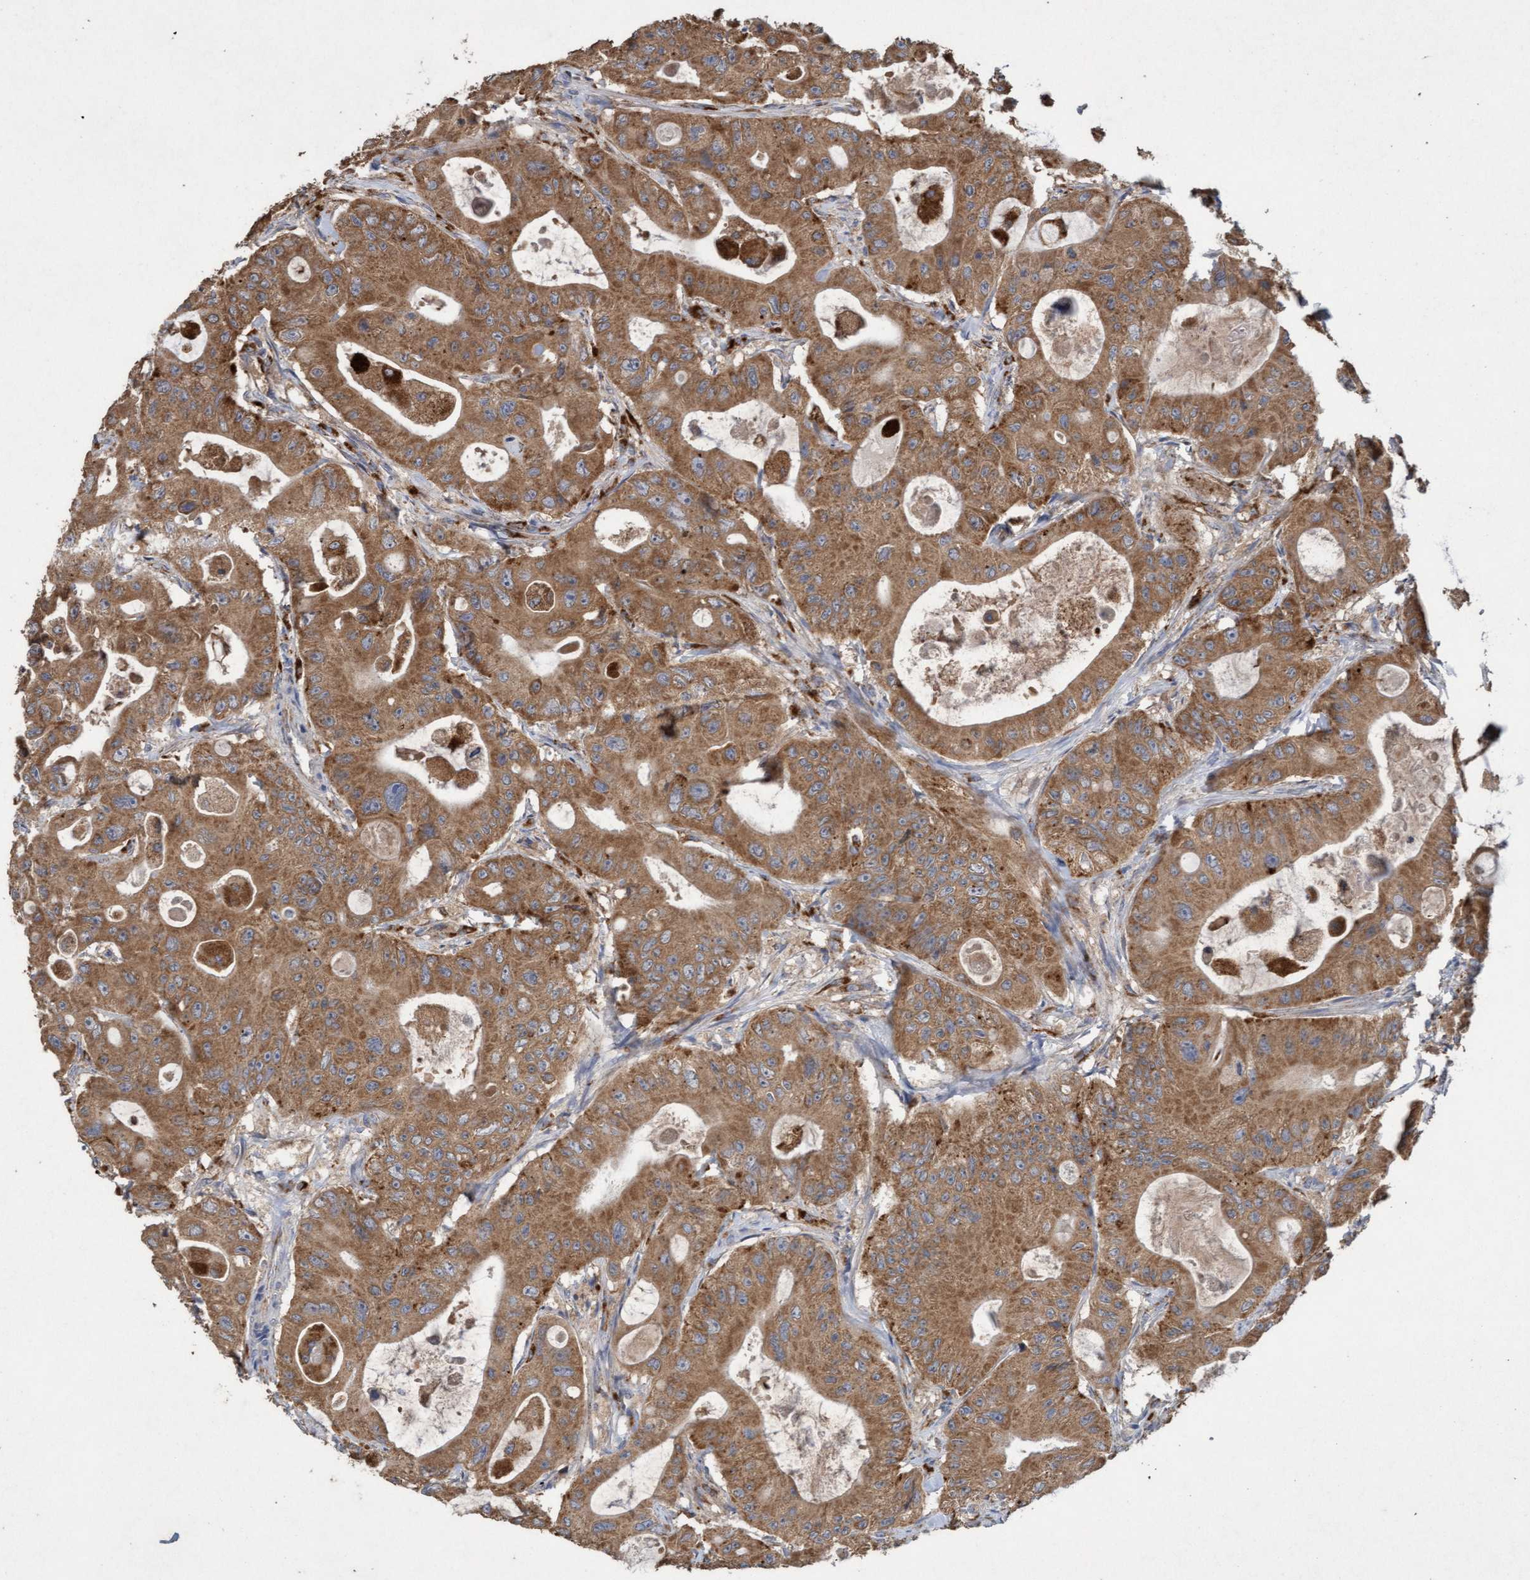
{"staining": {"intensity": "moderate", "quantity": ">75%", "location": "cytoplasmic/membranous"}, "tissue": "colorectal cancer", "cell_type": "Tumor cells", "image_type": "cancer", "snomed": [{"axis": "morphology", "description": "Adenocarcinoma, NOS"}, {"axis": "topography", "description": "Colon"}], "caption": "Immunohistochemical staining of adenocarcinoma (colorectal) demonstrates moderate cytoplasmic/membranous protein expression in approximately >75% of tumor cells. The staining was performed using DAB, with brown indicating positive protein expression. Nuclei are stained blue with hematoxylin.", "gene": "ATPAF2", "patient": {"sex": "female", "age": 46}}